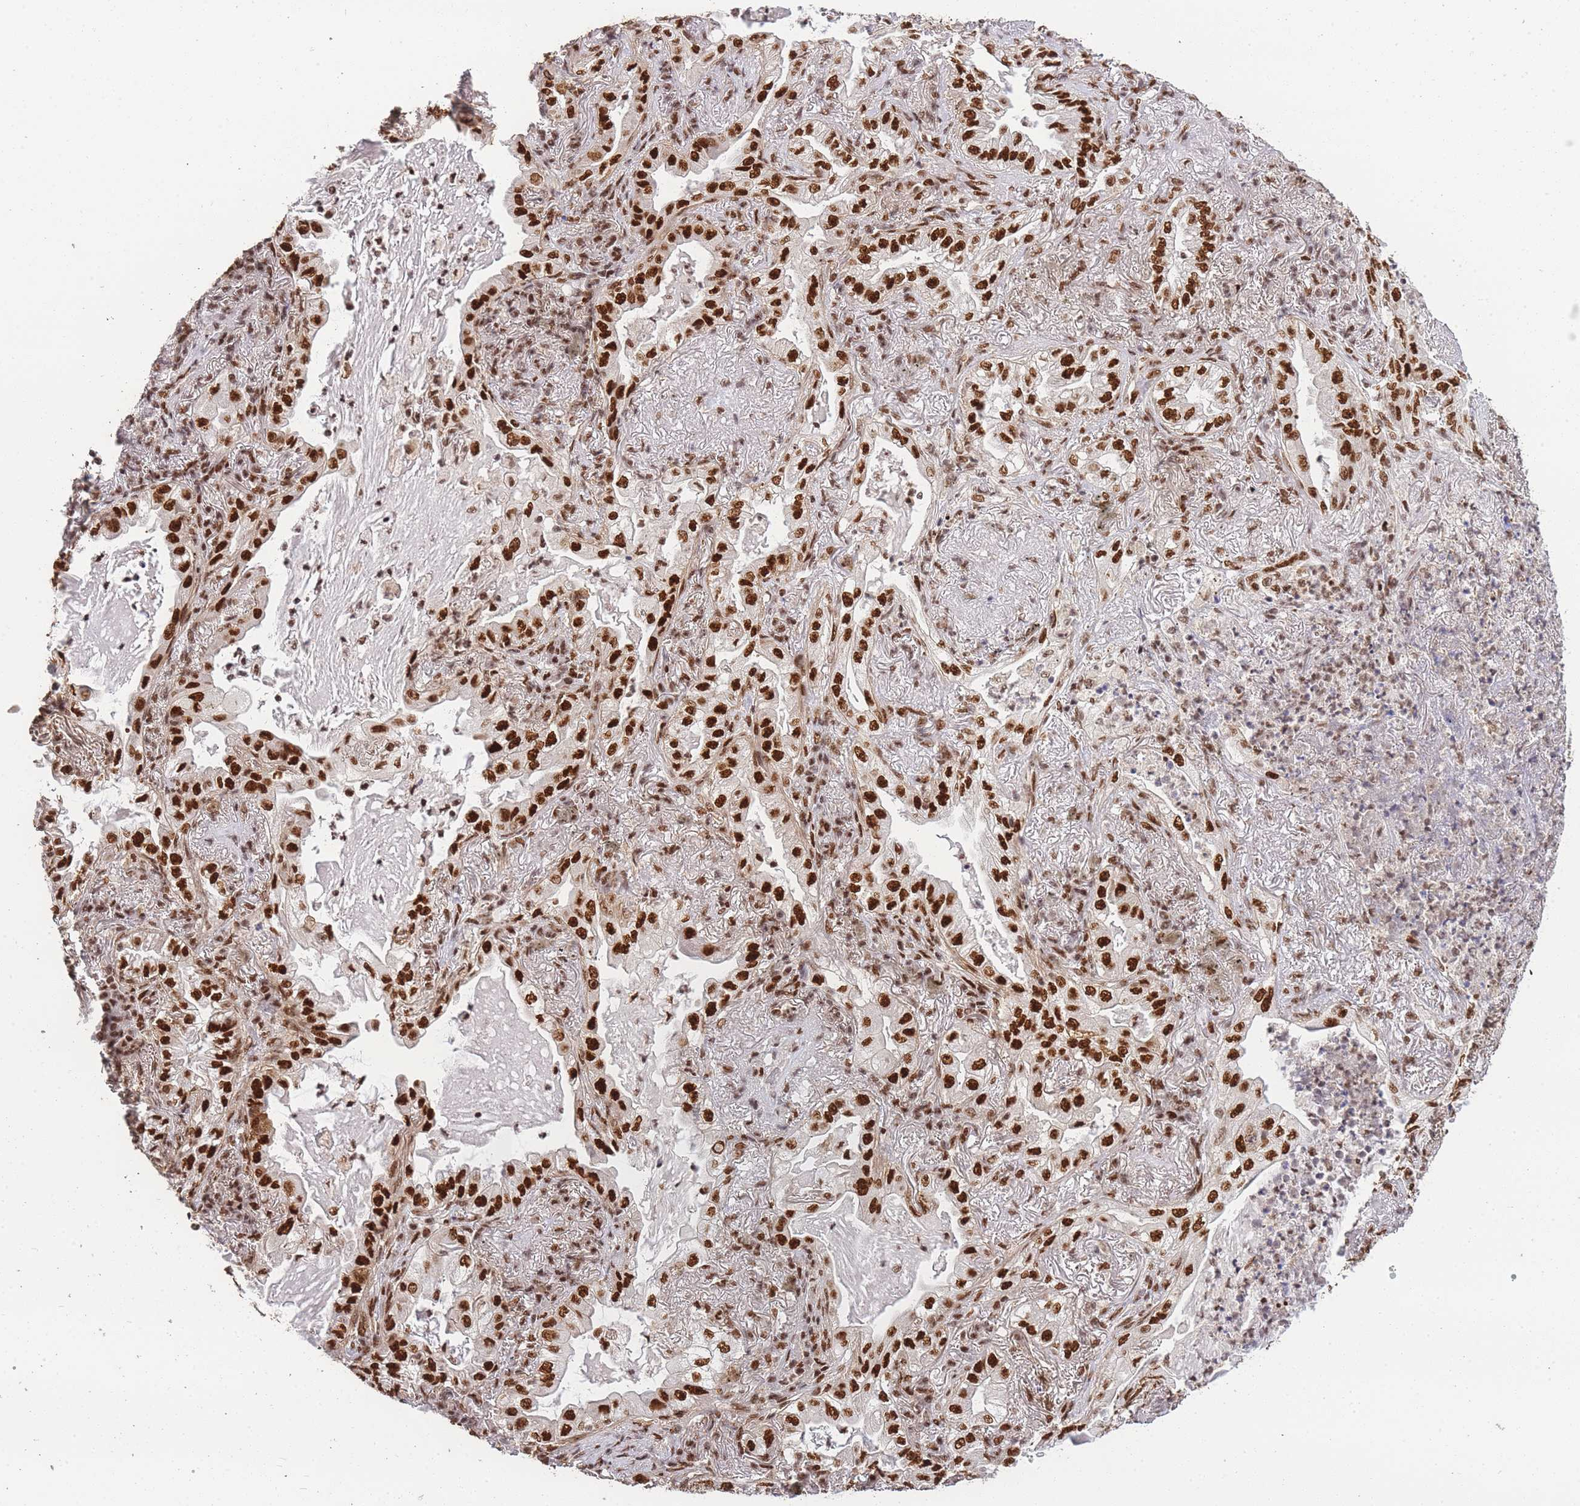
{"staining": {"intensity": "strong", "quantity": ">75%", "location": "nuclear"}, "tissue": "lung cancer", "cell_type": "Tumor cells", "image_type": "cancer", "snomed": [{"axis": "morphology", "description": "Adenocarcinoma, NOS"}, {"axis": "topography", "description": "Lung"}], "caption": "A brown stain shows strong nuclear expression of a protein in lung adenocarcinoma tumor cells. The staining is performed using DAB (3,3'-diaminobenzidine) brown chromogen to label protein expression. The nuclei are counter-stained blue using hematoxylin.", "gene": "PRKDC", "patient": {"sex": "female", "age": 73}}